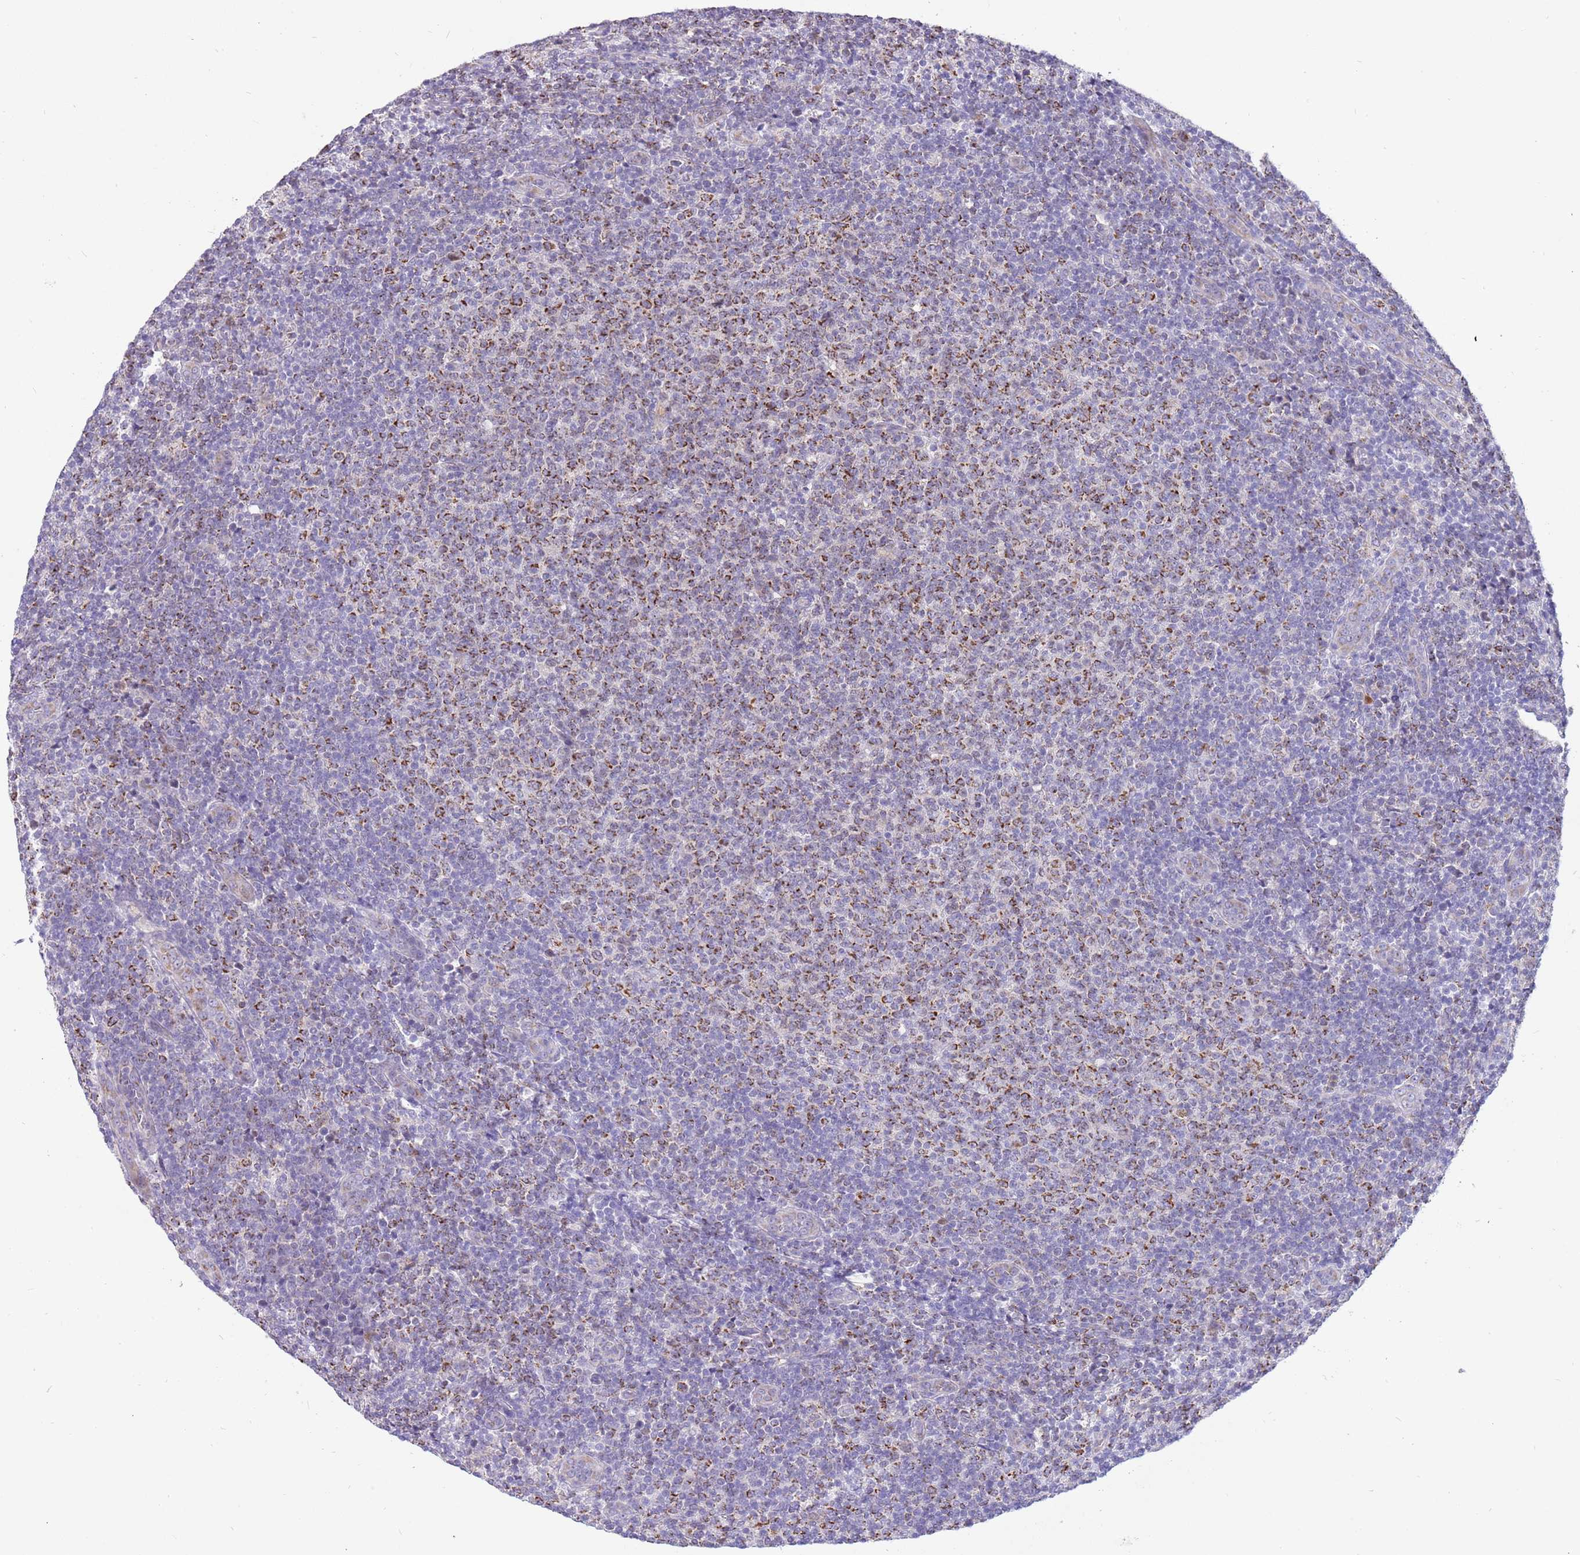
{"staining": {"intensity": "moderate", "quantity": "25%-75%", "location": "cytoplasmic/membranous"}, "tissue": "lymphoma", "cell_type": "Tumor cells", "image_type": "cancer", "snomed": [{"axis": "morphology", "description": "Malignant lymphoma, non-Hodgkin's type, Low grade"}, {"axis": "topography", "description": "Lymph node"}], "caption": "Lymphoma stained with immunohistochemistry exhibits moderate cytoplasmic/membranous staining in approximately 25%-75% of tumor cells. Immunohistochemistry (ihc) stains the protein of interest in brown and the nuclei are stained blue.", "gene": "COX17", "patient": {"sex": "male", "age": 66}}